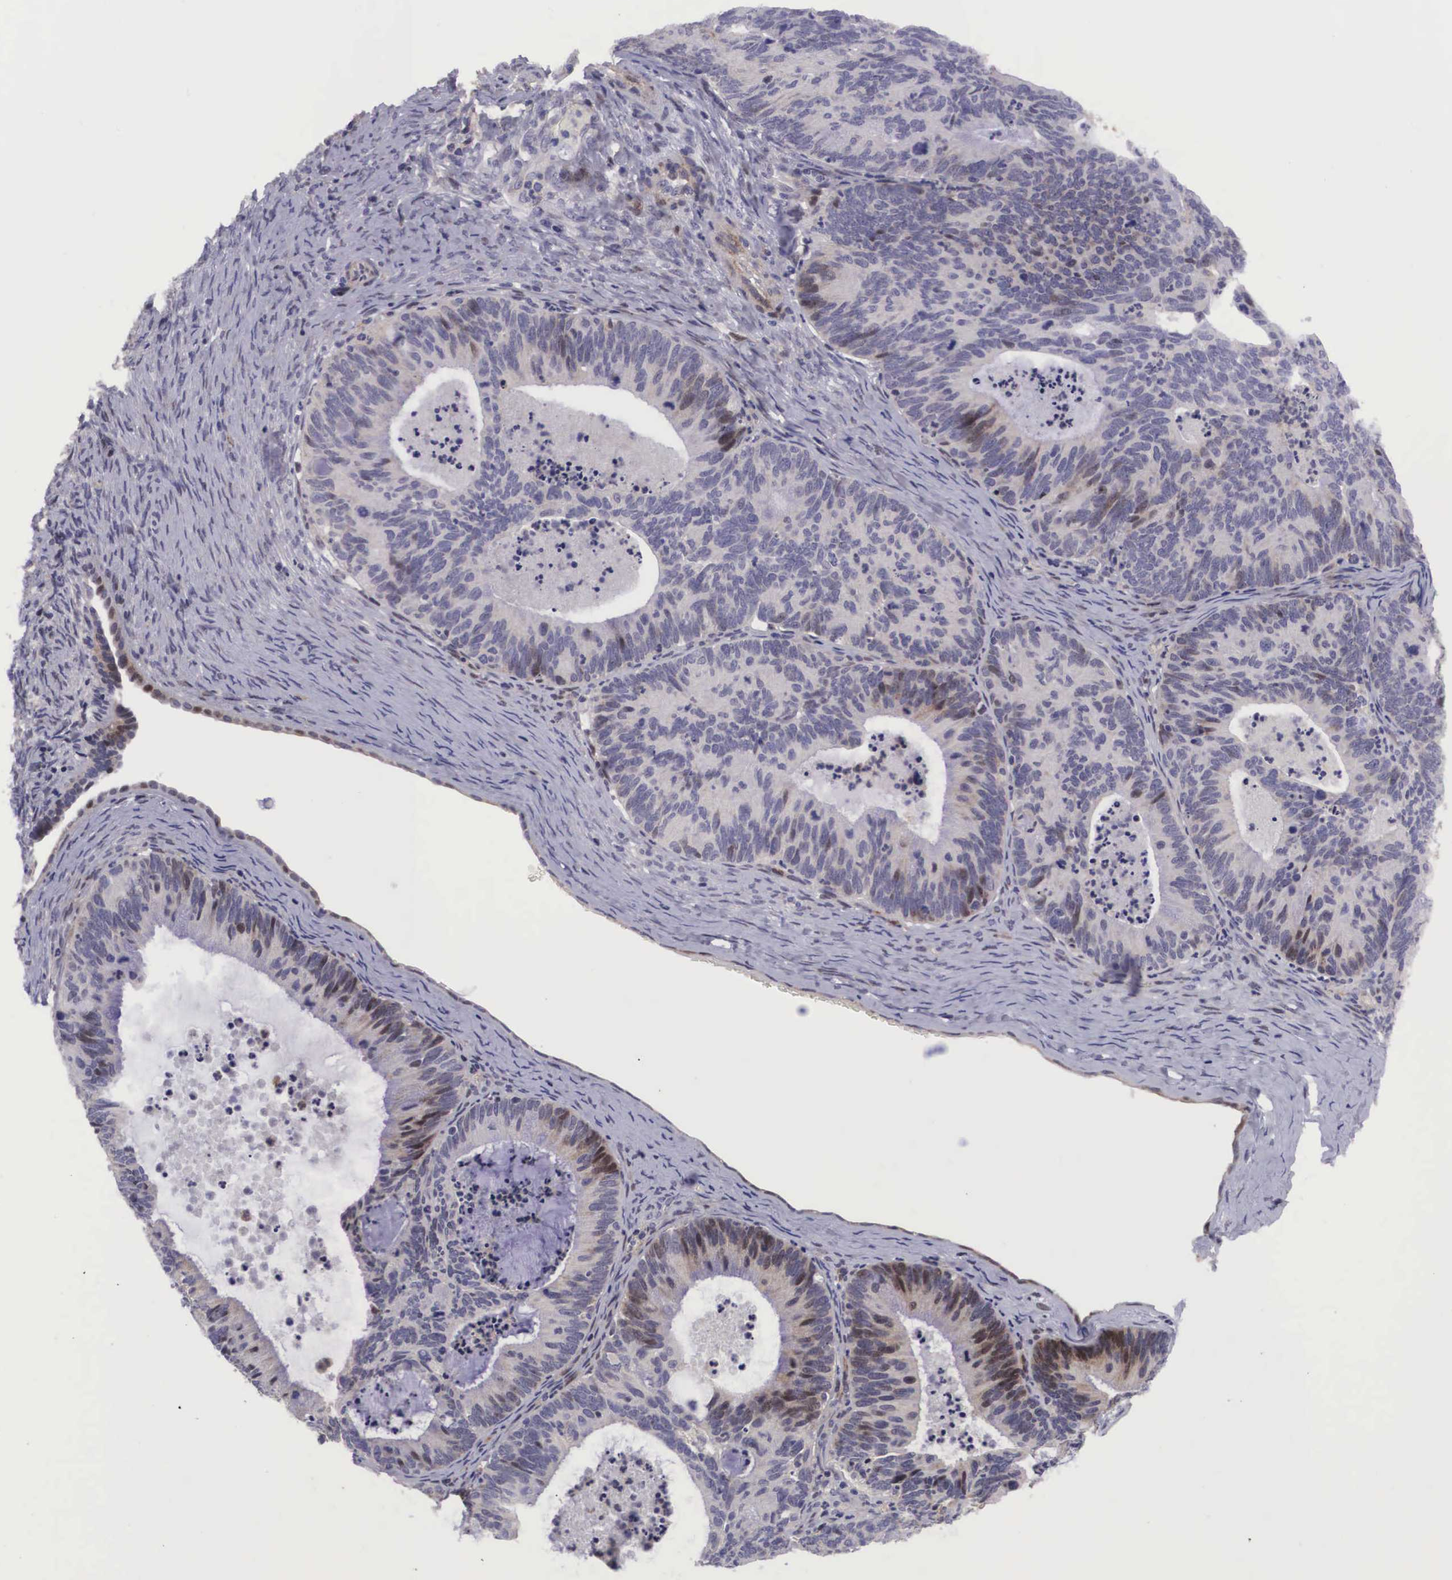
{"staining": {"intensity": "weak", "quantity": "25%-75%", "location": "cytoplasmic/membranous,nuclear"}, "tissue": "ovarian cancer", "cell_type": "Tumor cells", "image_type": "cancer", "snomed": [{"axis": "morphology", "description": "Carcinoma, endometroid"}, {"axis": "topography", "description": "Ovary"}], "caption": "Ovarian endometroid carcinoma stained with a protein marker shows weak staining in tumor cells.", "gene": "EMID1", "patient": {"sex": "female", "age": 52}}